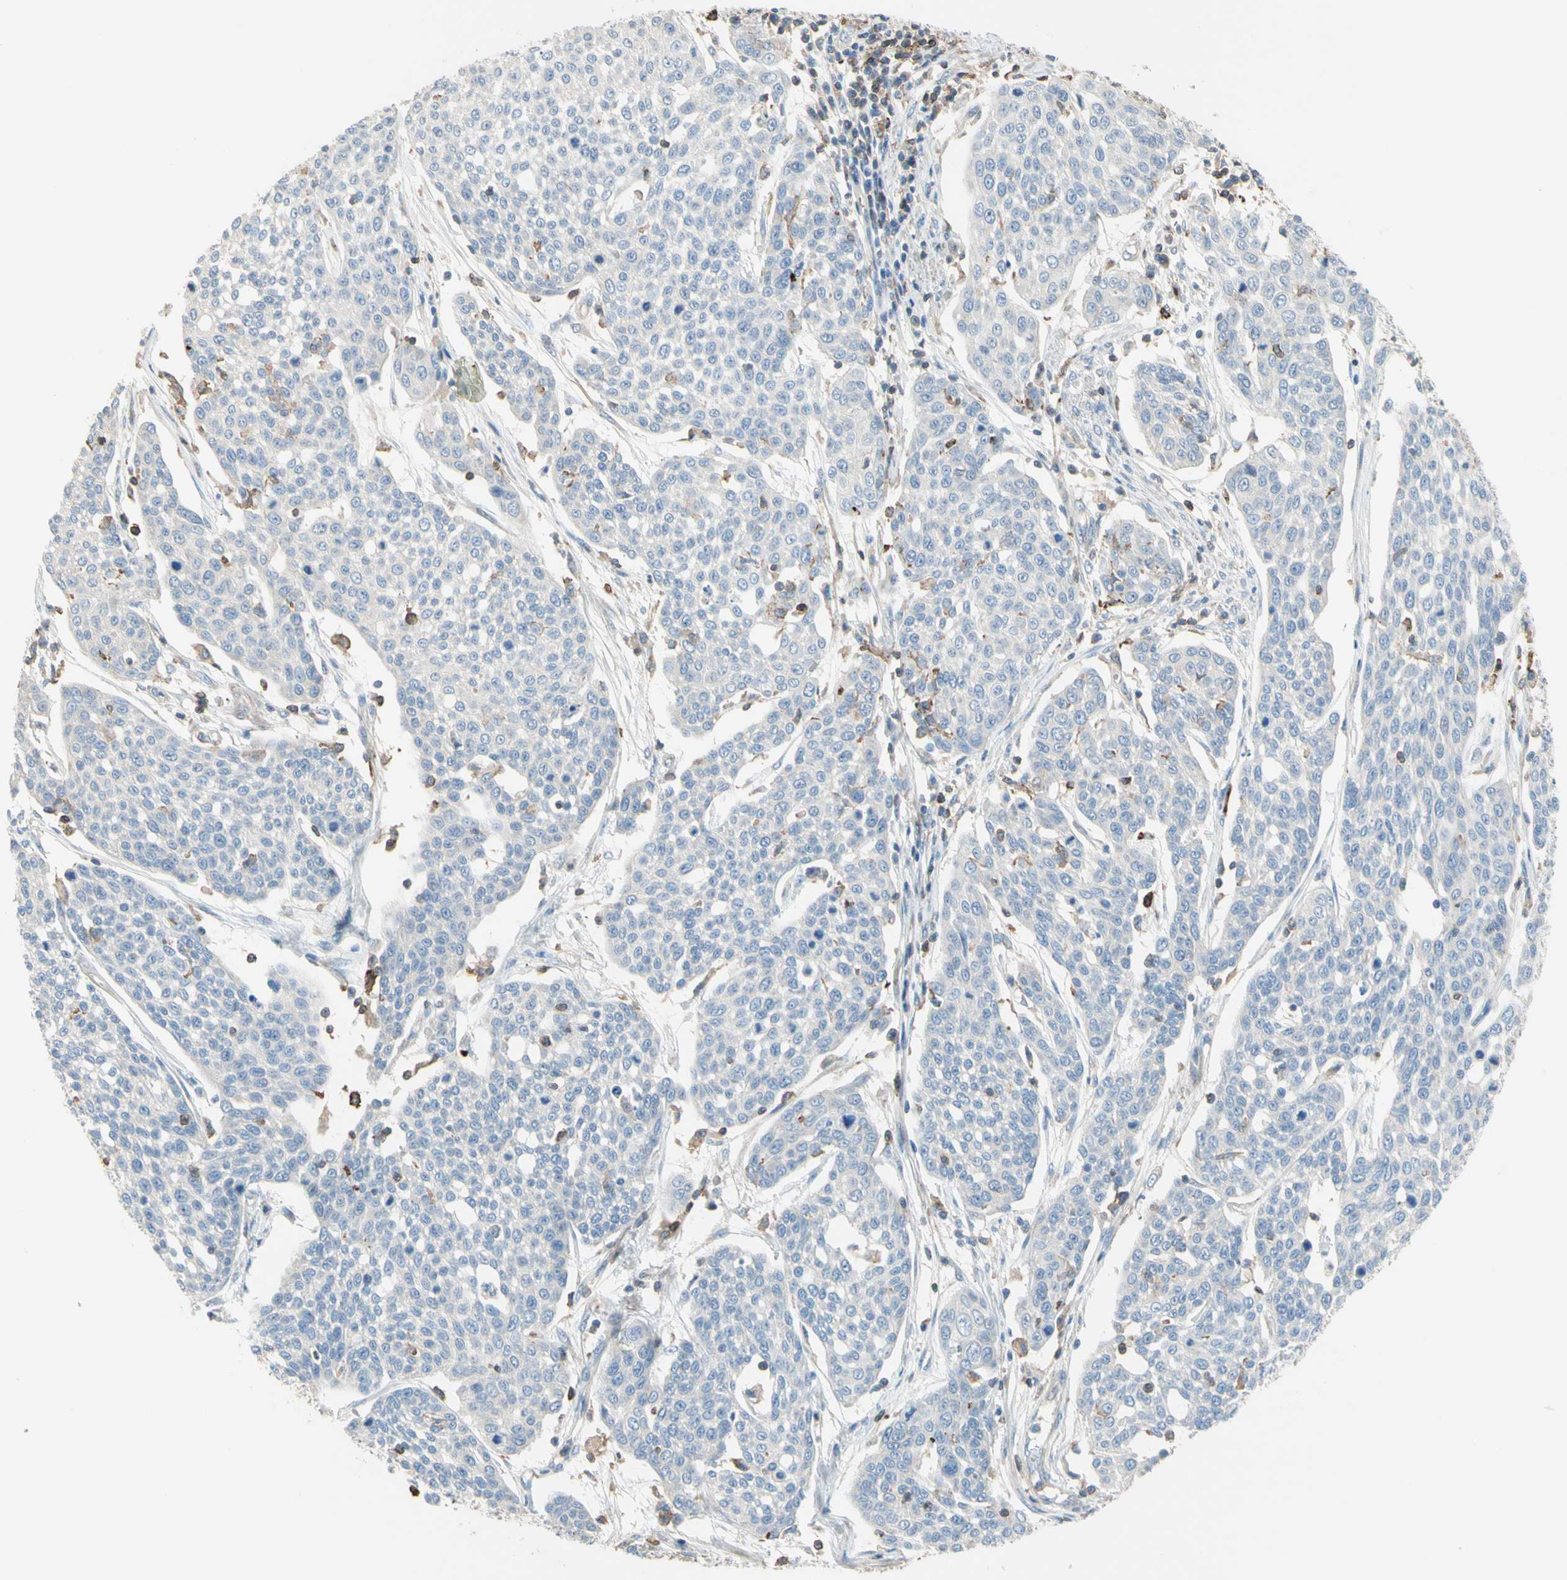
{"staining": {"intensity": "negative", "quantity": "none", "location": "none"}, "tissue": "cervical cancer", "cell_type": "Tumor cells", "image_type": "cancer", "snomed": [{"axis": "morphology", "description": "Squamous cell carcinoma, NOS"}, {"axis": "topography", "description": "Cervix"}], "caption": "Tumor cells show no significant positivity in squamous cell carcinoma (cervical).", "gene": "SEMA4C", "patient": {"sex": "female", "age": 34}}